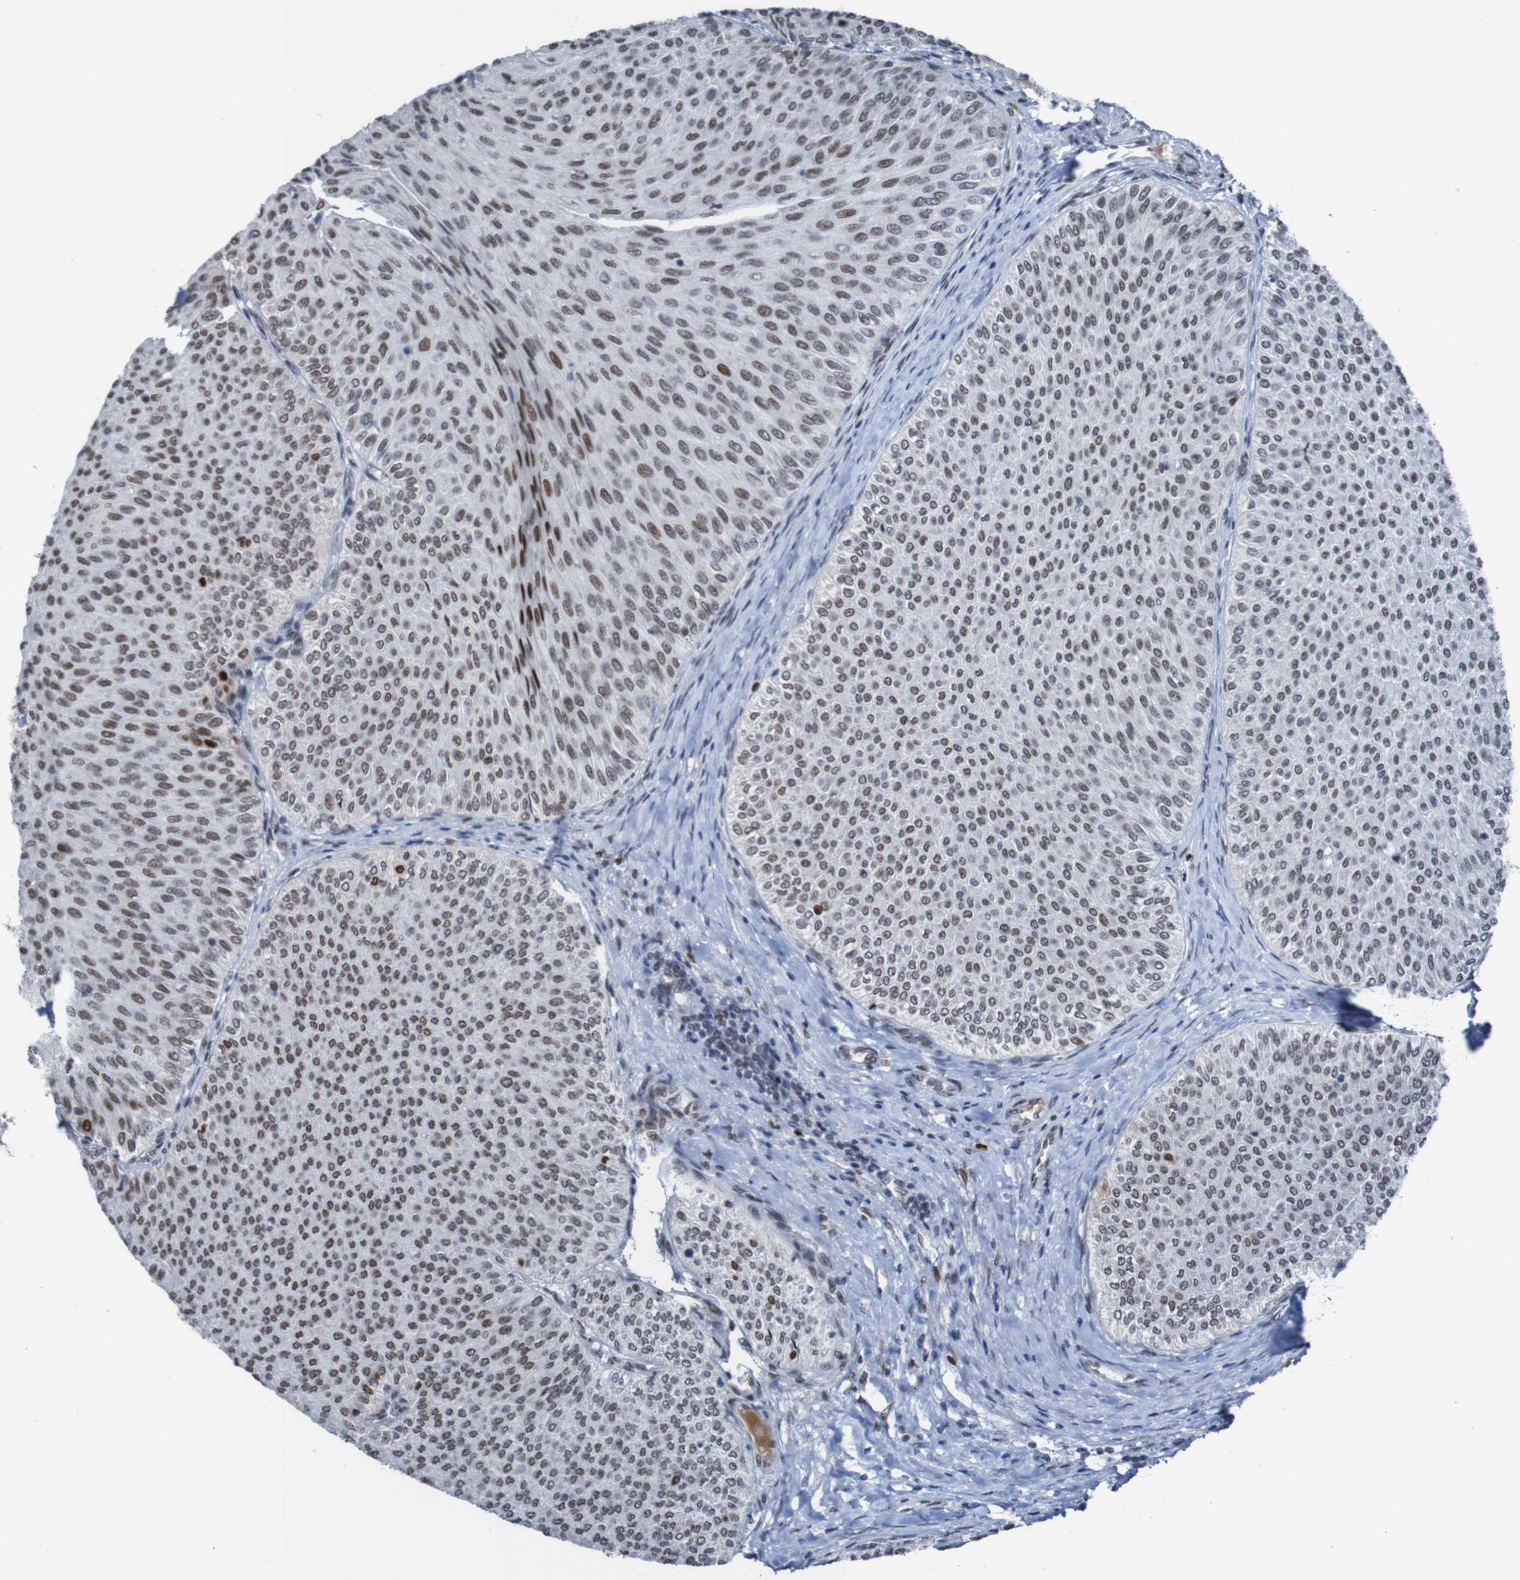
{"staining": {"intensity": "strong", "quantity": "<25%", "location": "nuclear"}, "tissue": "urothelial cancer", "cell_type": "Tumor cells", "image_type": "cancer", "snomed": [{"axis": "morphology", "description": "Urothelial carcinoma, Low grade"}, {"axis": "topography", "description": "Urinary bladder"}], "caption": "Immunohistochemistry (IHC) image of human urothelial cancer stained for a protein (brown), which demonstrates medium levels of strong nuclear staining in approximately <25% of tumor cells.", "gene": "PHF2", "patient": {"sex": "male", "age": 78}}